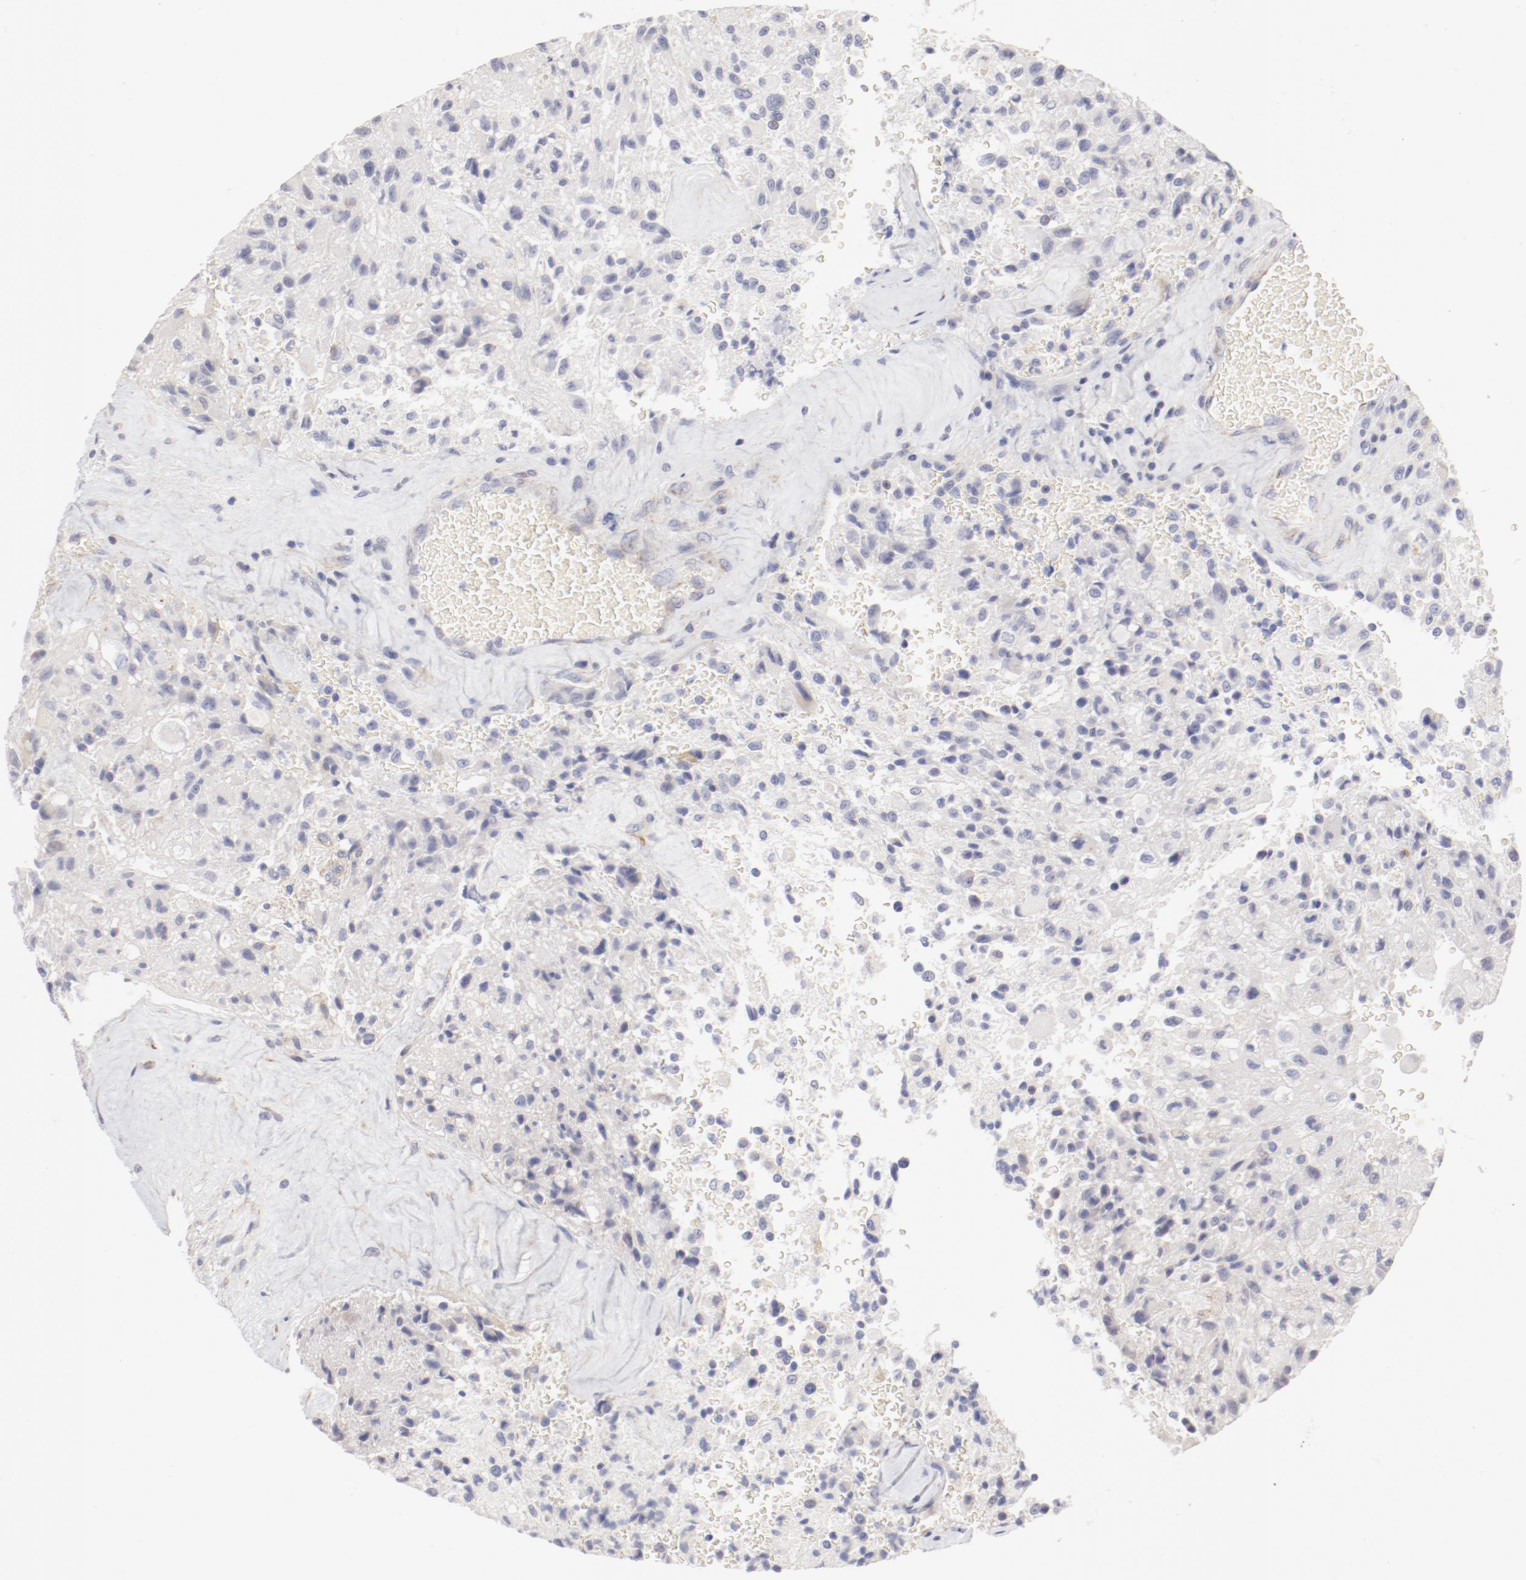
{"staining": {"intensity": "negative", "quantity": "none", "location": "none"}, "tissue": "glioma", "cell_type": "Tumor cells", "image_type": "cancer", "snomed": [{"axis": "morphology", "description": "Normal tissue, NOS"}, {"axis": "morphology", "description": "Glioma, malignant, High grade"}, {"axis": "topography", "description": "Cerebral cortex"}], "caption": "Human glioma stained for a protein using immunohistochemistry displays no expression in tumor cells.", "gene": "LAX1", "patient": {"sex": "male", "age": 56}}